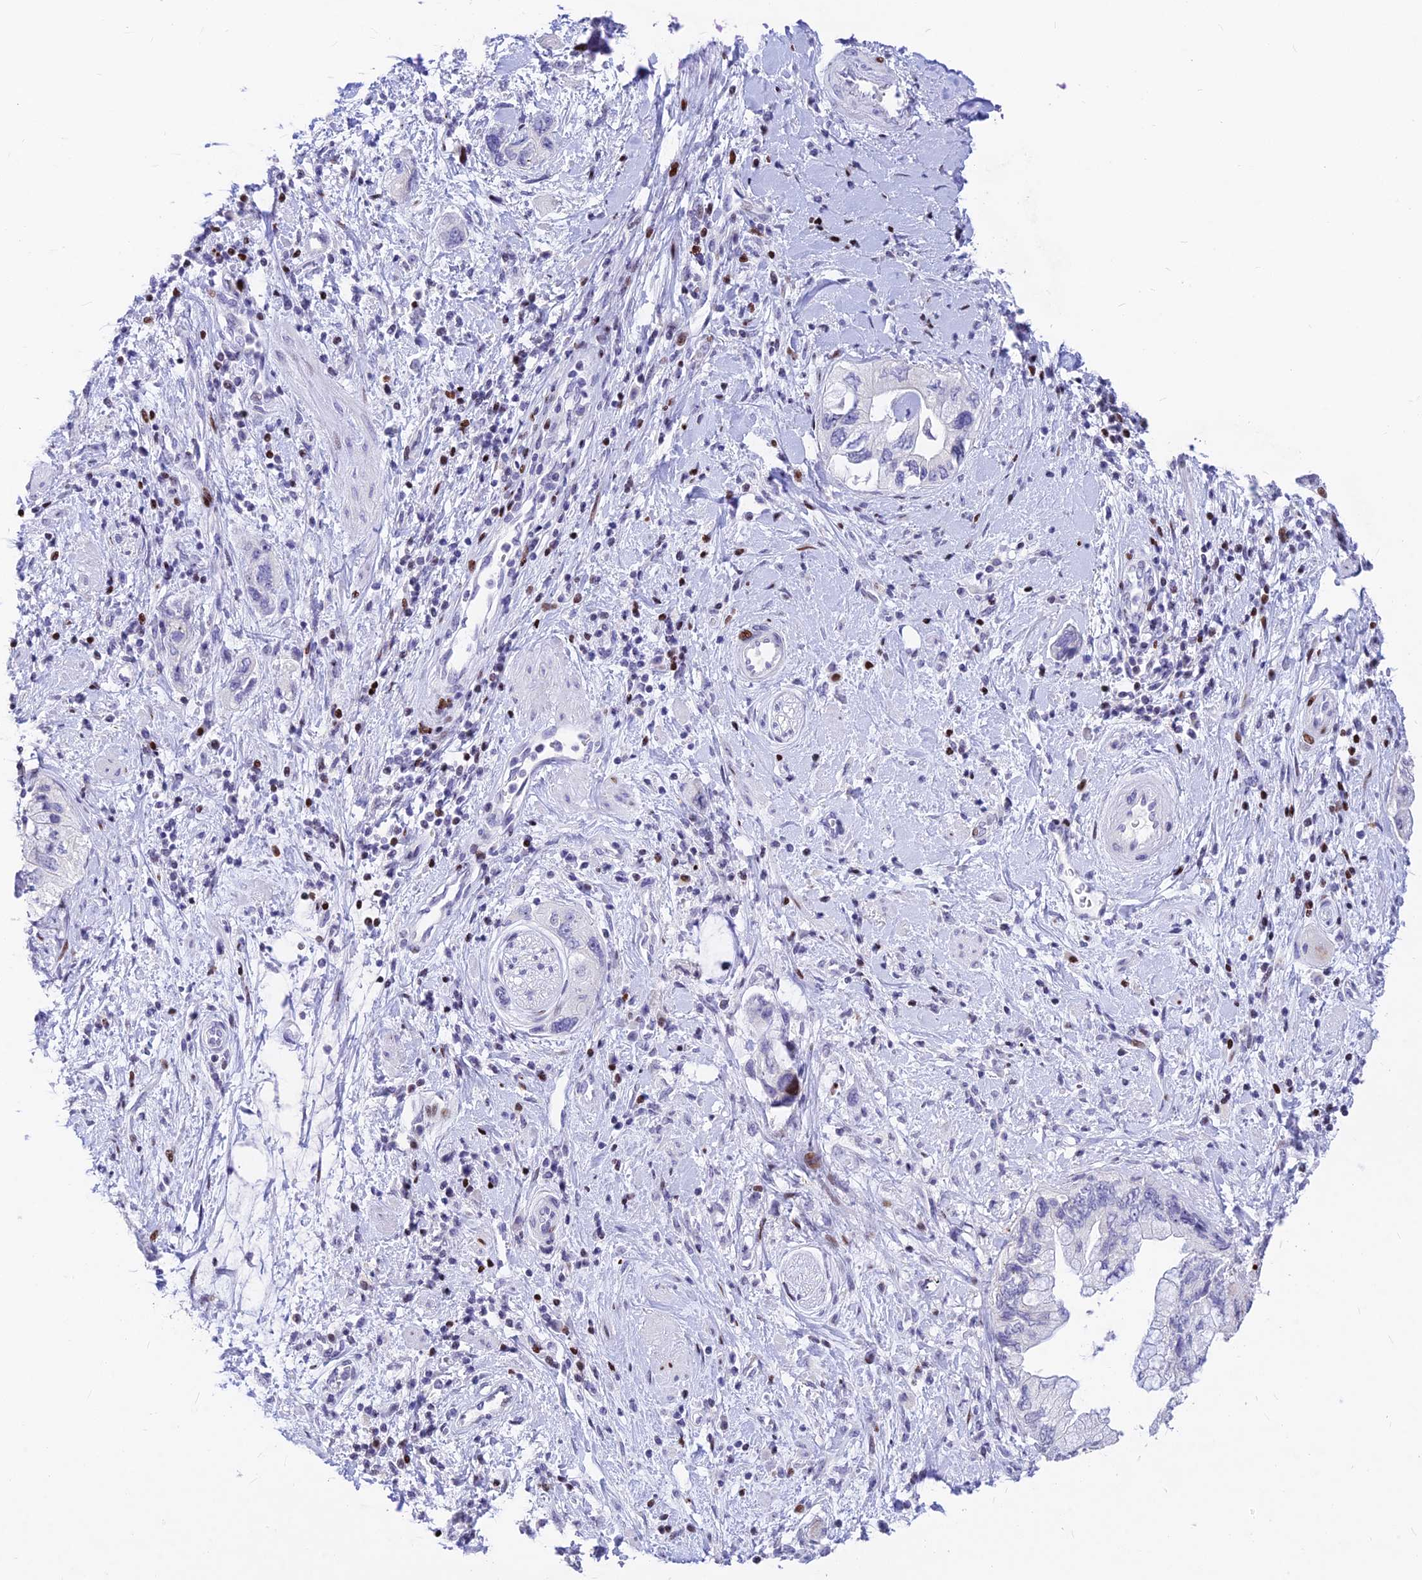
{"staining": {"intensity": "negative", "quantity": "none", "location": "none"}, "tissue": "pancreatic cancer", "cell_type": "Tumor cells", "image_type": "cancer", "snomed": [{"axis": "morphology", "description": "Adenocarcinoma, NOS"}, {"axis": "topography", "description": "Pancreas"}], "caption": "Immunohistochemistry of human pancreatic cancer (adenocarcinoma) demonstrates no positivity in tumor cells.", "gene": "PRPS1", "patient": {"sex": "female", "age": 73}}